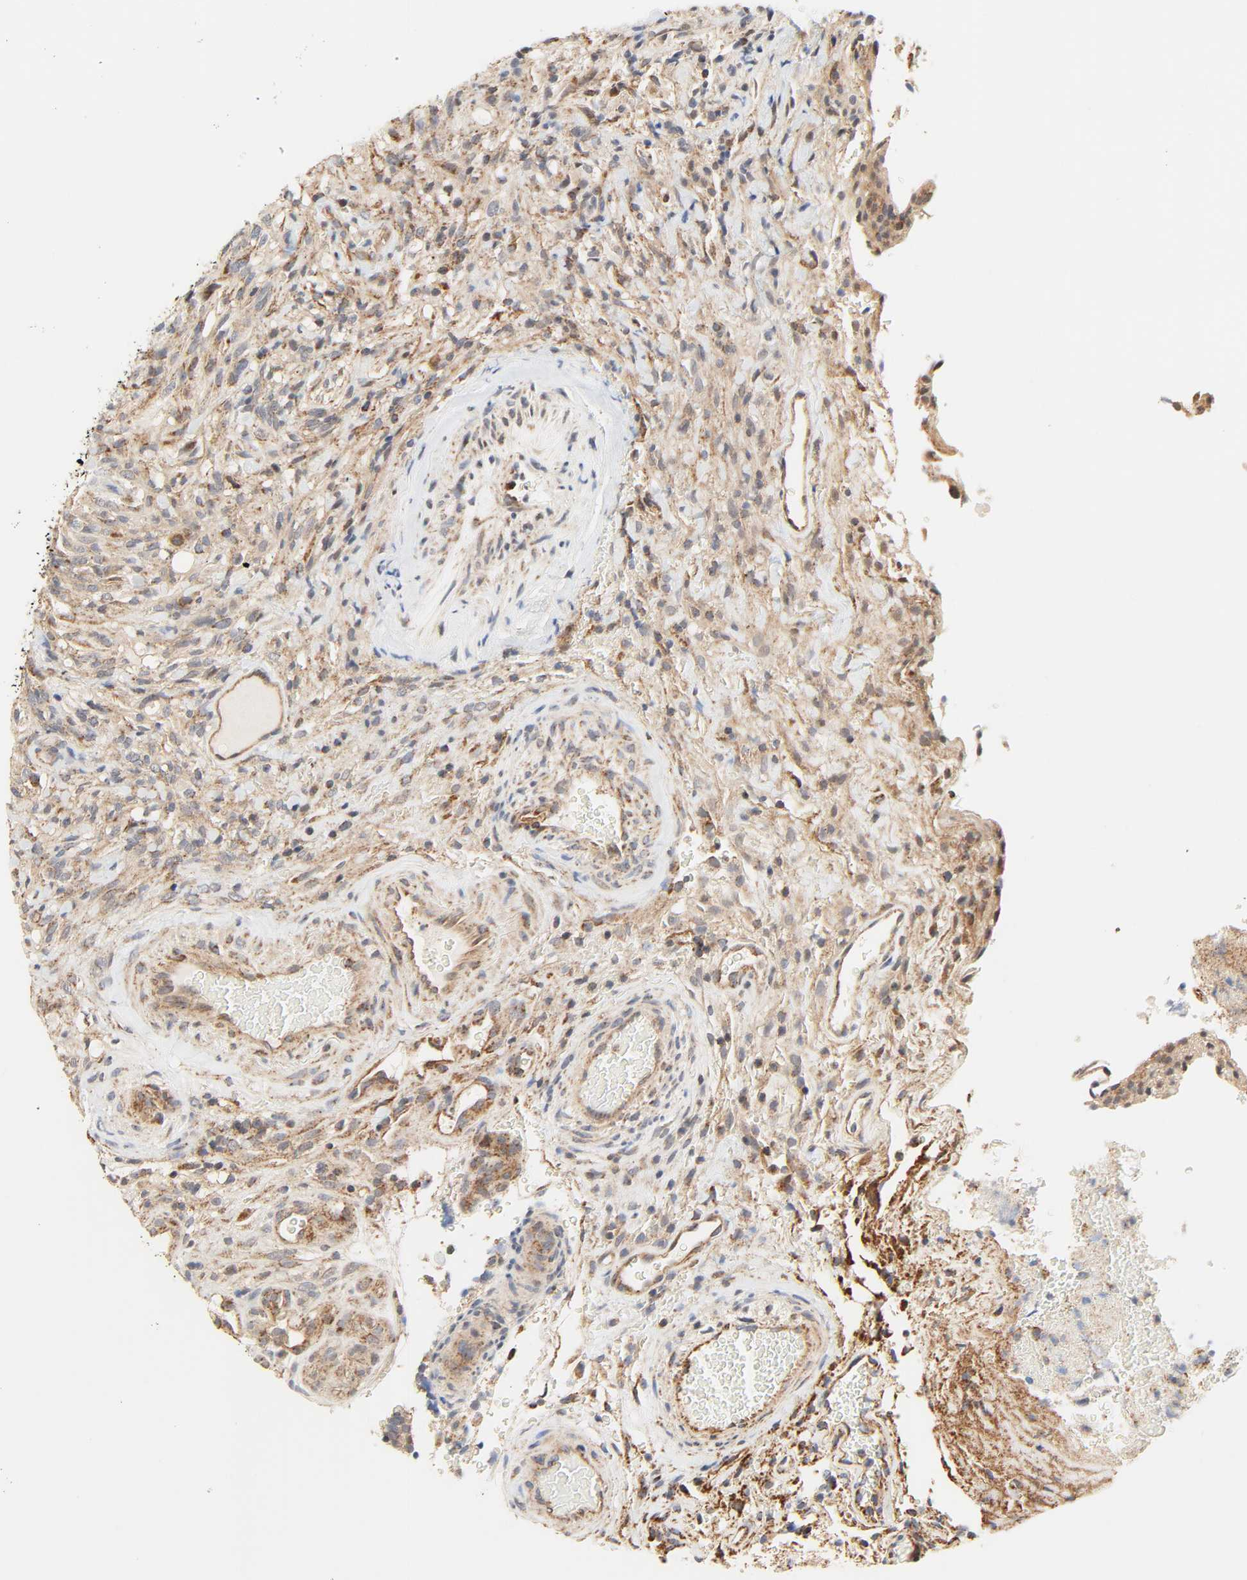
{"staining": {"intensity": "moderate", "quantity": ">75%", "location": "cytoplasmic/membranous"}, "tissue": "glioma", "cell_type": "Tumor cells", "image_type": "cancer", "snomed": [{"axis": "morphology", "description": "Normal tissue, NOS"}, {"axis": "morphology", "description": "Glioma, malignant, High grade"}, {"axis": "topography", "description": "Cerebral cortex"}], "caption": "IHC of malignant high-grade glioma demonstrates medium levels of moderate cytoplasmic/membranous staining in about >75% of tumor cells. Nuclei are stained in blue.", "gene": "ZMAT5", "patient": {"sex": "male", "age": 75}}